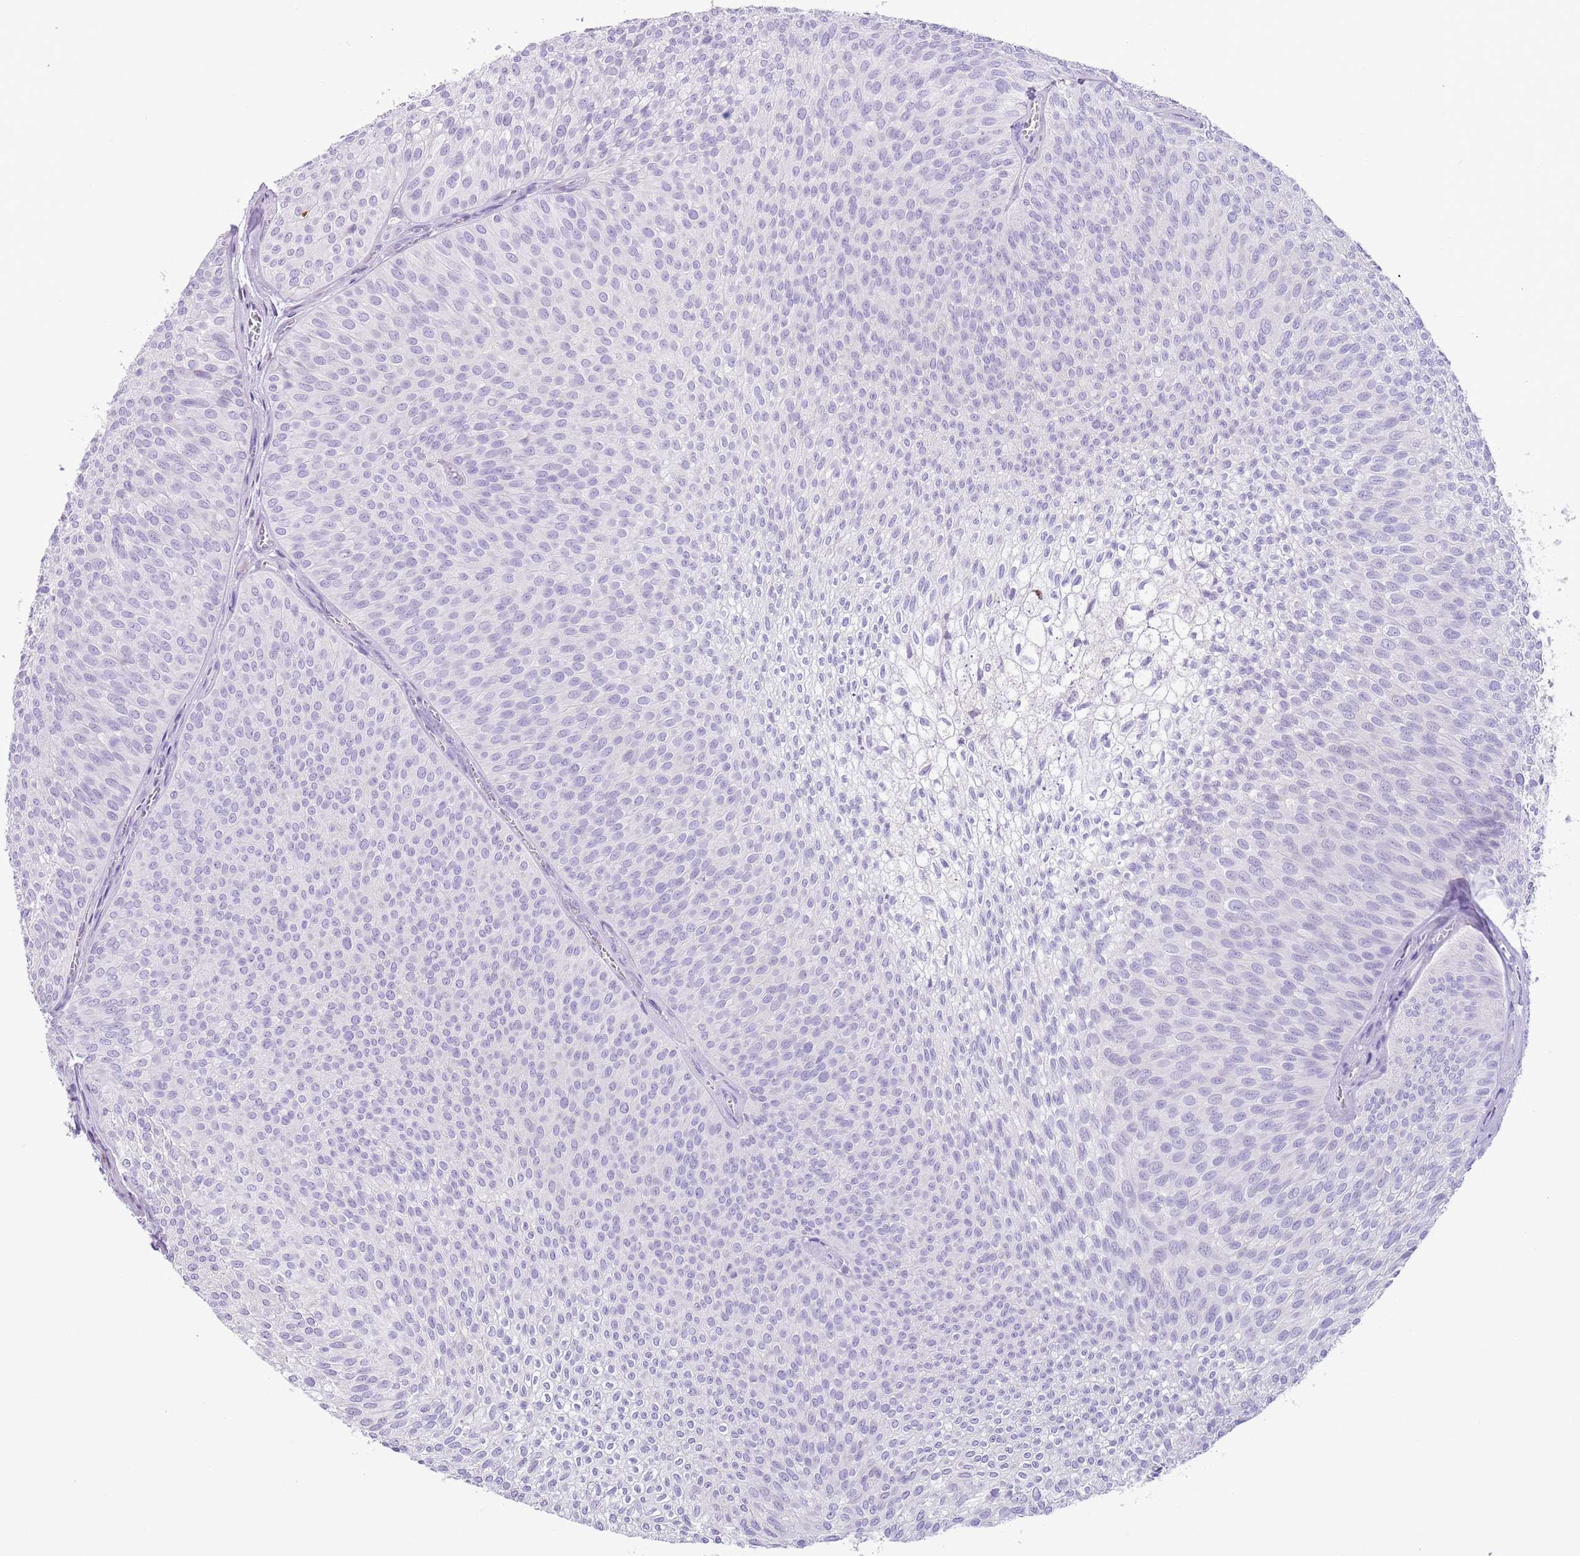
{"staining": {"intensity": "negative", "quantity": "none", "location": "none"}, "tissue": "urothelial cancer", "cell_type": "Tumor cells", "image_type": "cancer", "snomed": [{"axis": "morphology", "description": "Urothelial carcinoma, Low grade"}, {"axis": "topography", "description": "Urinary bladder"}], "caption": "The histopathology image displays no significant positivity in tumor cells of low-grade urothelial carcinoma.", "gene": "SLC7A14", "patient": {"sex": "male", "age": 91}}